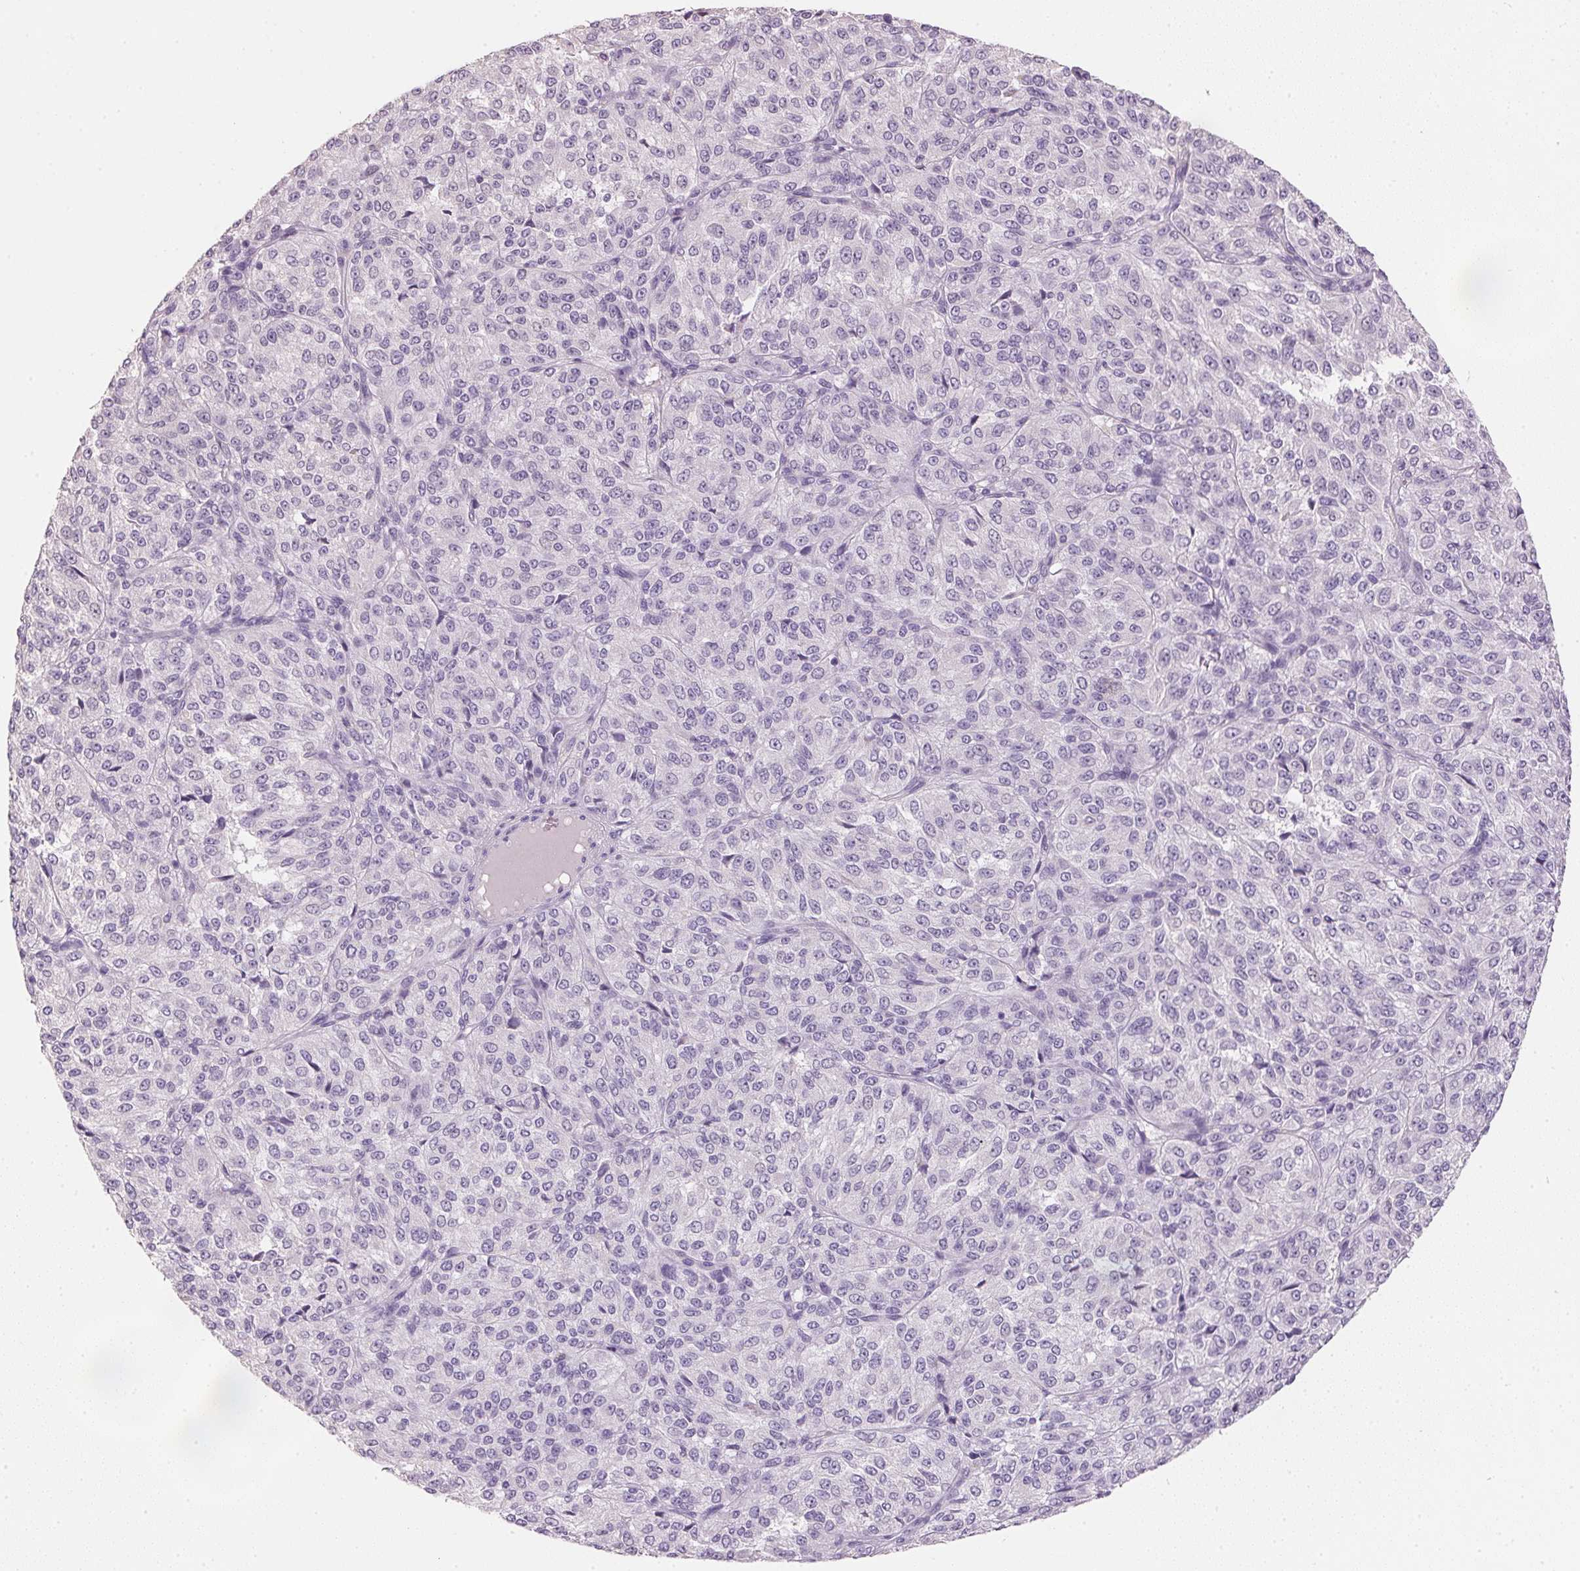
{"staining": {"intensity": "negative", "quantity": "none", "location": "none"}, "tissue": "melanoma", "cell_type": "Tumor cells", "image_type": "cancer", "snomed": [{"axis": "morphology", "description": "Malignant melanoma, Metastatic site"}, {"axis": "topography", "description": "Brain"}], "caption": "High magnification brightfield microscopy of malignant melanoma (metastatic site) stained with DAB (brown) and counterstained with hematoxylin (blue): tumor cells show no significant staining.", "gene": "HSD17B1", "patient": {"sex": "female", "age": 56}}